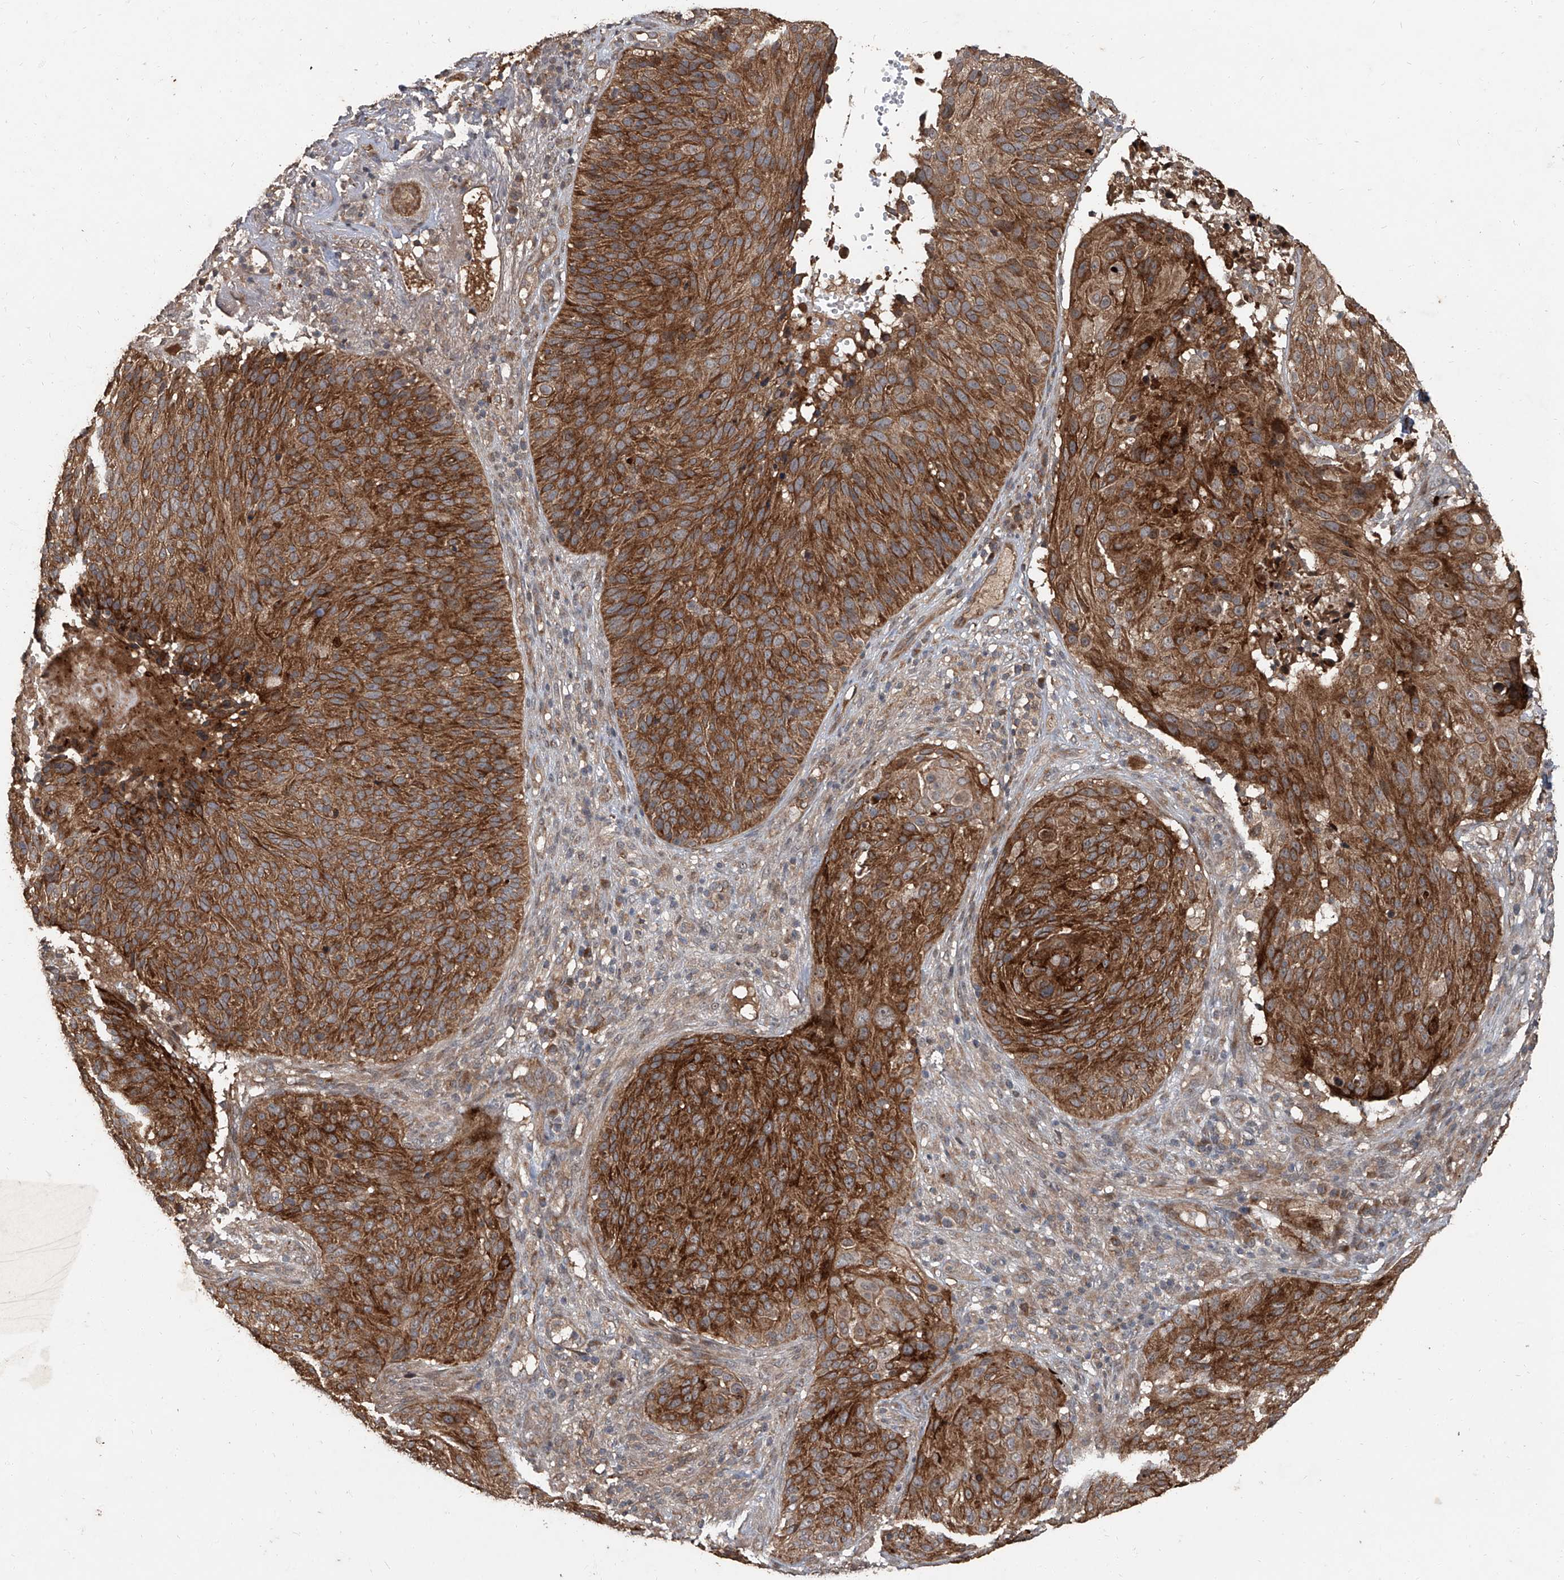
{"staining": {"intensity": "strong", "quantity": ">75%", "location": "cytoplasmic/membranous"}, "tissue": "cervical cancer", "cell_type": "Tumor cells", "image_type": "cancer", "snomed": [{"axis": "morphology", "description": "Squamous cell carcinoma, NOS"}, {"axis": "topography", "description": "Cervix"}], "caption": "A high amount of strong cytoplasmic/membranous expression is present in about >75% of tumor cells in squamous cell carcinoma (cervical) tissue.", "gene": "CCN1", "patient": {"sex": "female", "age": 74}}